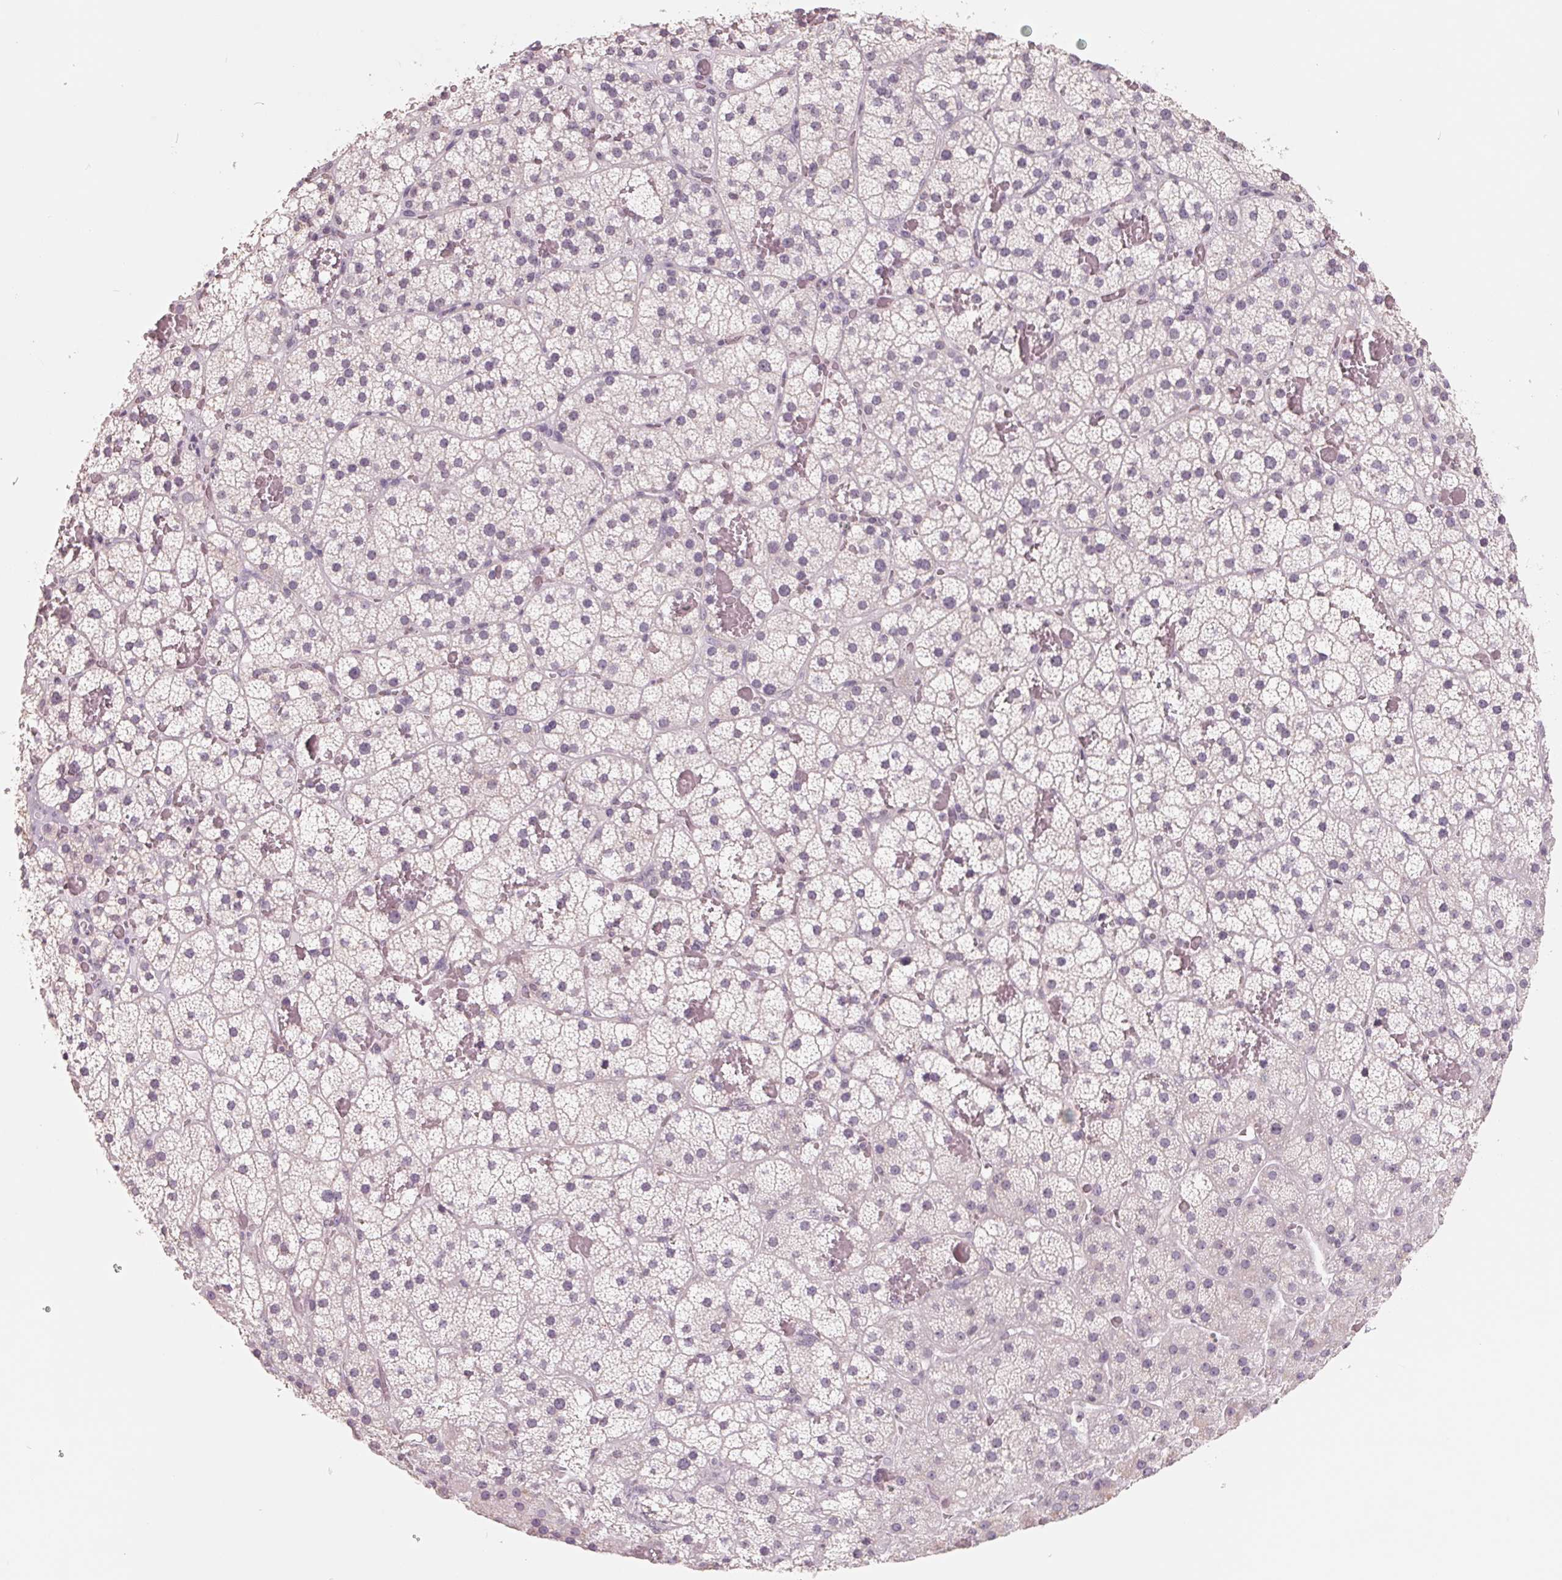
{"staining": {"intensity": "negative", "quantity": "none", "location": "none"}, "tissue": "adrenal gland", "cell_type": "Glandular cells", "image_type": "normal", "snomed": [{"axis": "morphology", "description": "Normal tissue, NOS"}, {"axis": "topography", "description": "Adrenal gland"}], "caption": "The histopathology image reveals no significant expression in glandular cells of adrenal gland.", "gene": "FTCD", "patient": {"sex": "male", "age": 53}}